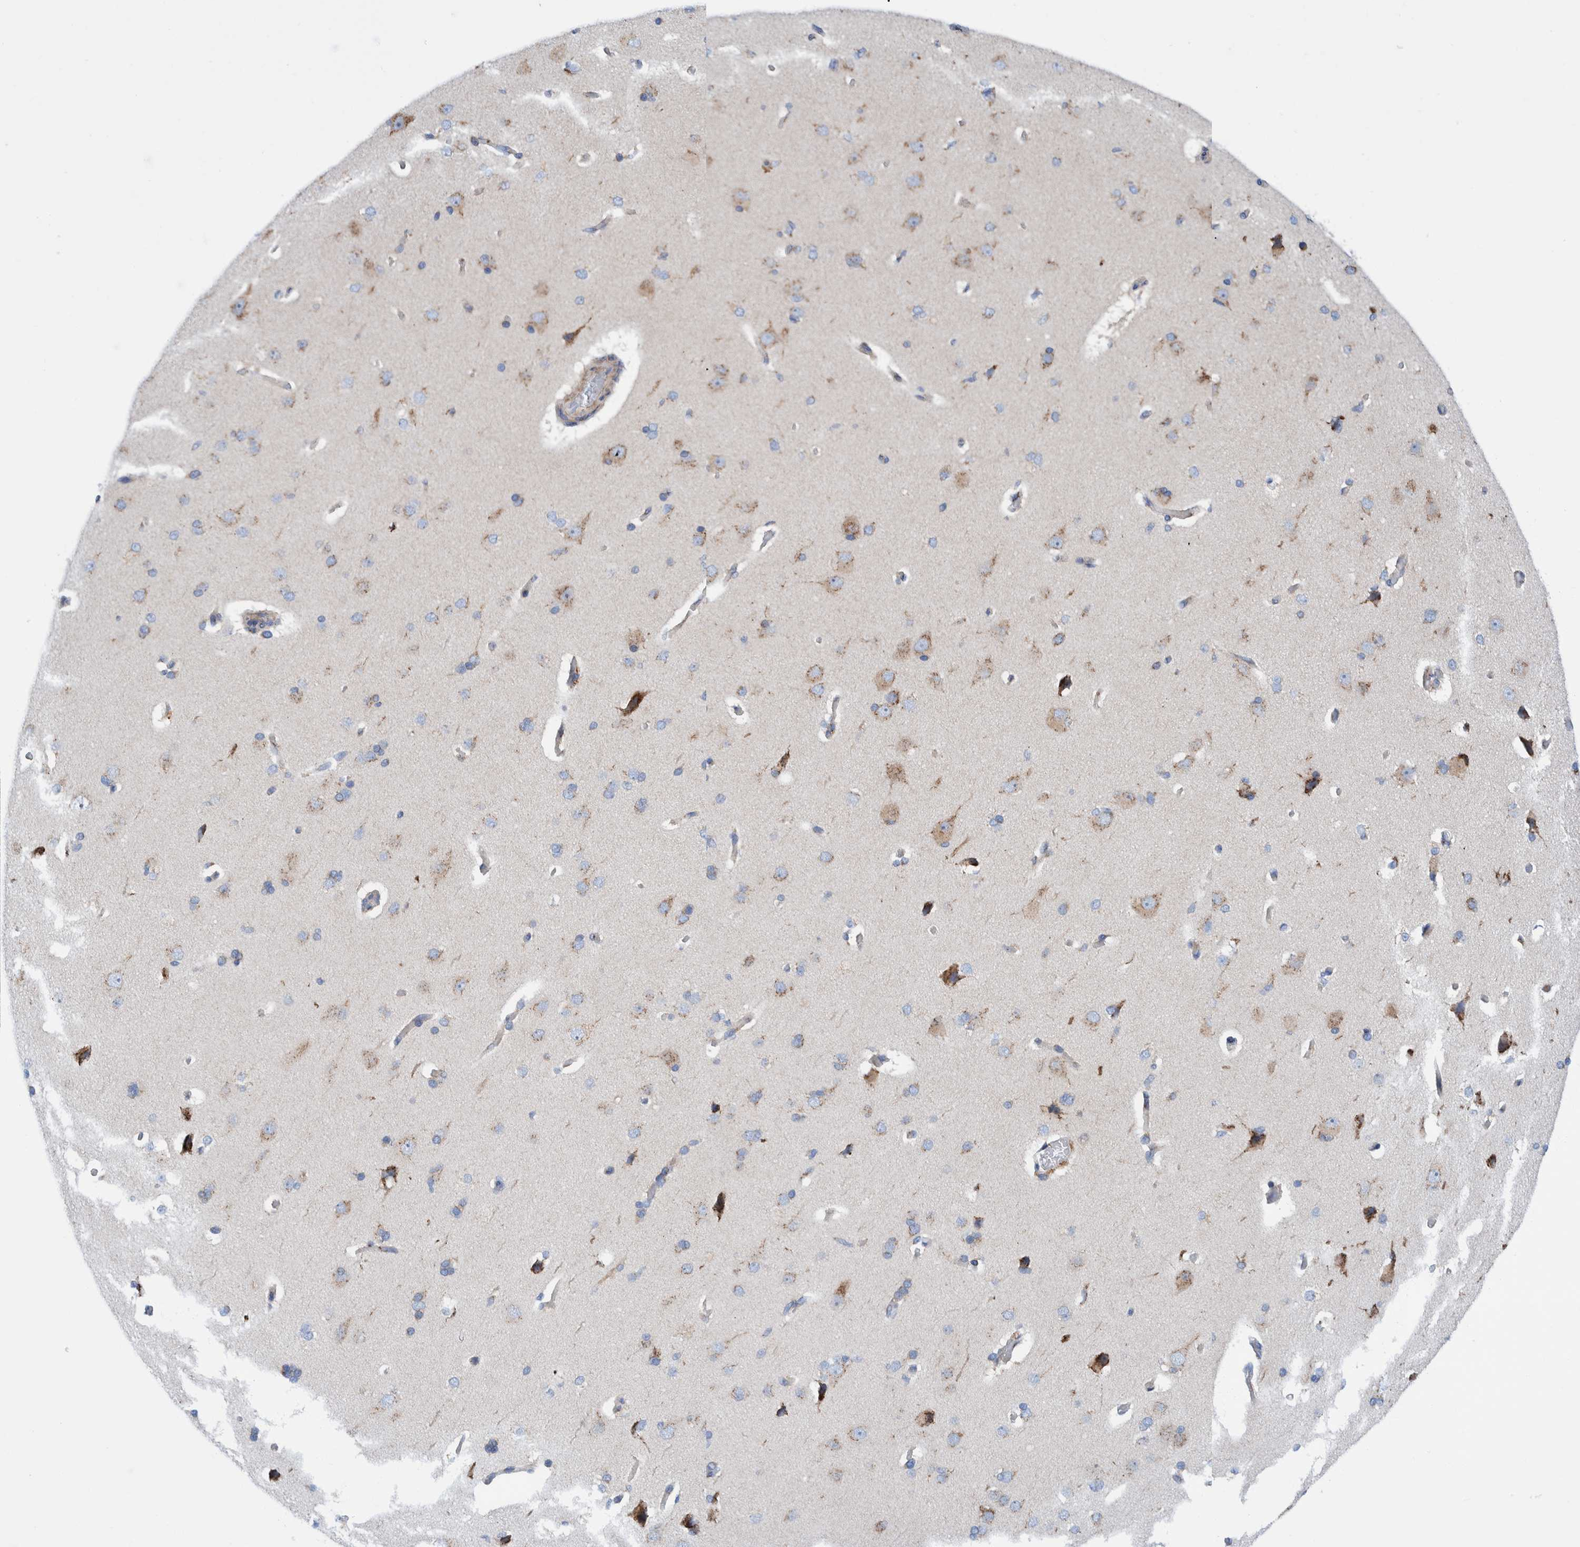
{"staining": {"intensity": "moderate", "quantity": ">75%", "location": "cytoplasmic/membranous"}, "tissue": "cerebral cortex", "cell_type": "Endothelial cells", "image_type": "normal", "snomed": [{"axis": "morphology", "description": "Normal tissue, NOS"}, {"axis": "topography", "description": "Cerebral cortex"}], "caption": "This histopathology image reveals normal cerebral cortex stained with immunohistochemistry to label a protein in brown. The cytoplasmic/membranous of endothelial cells show moderate positivity for the protein. Nuclei are counter-stained blue.", "gene": "TRIM58", "patient": {"sex": "male", "age": 62}}